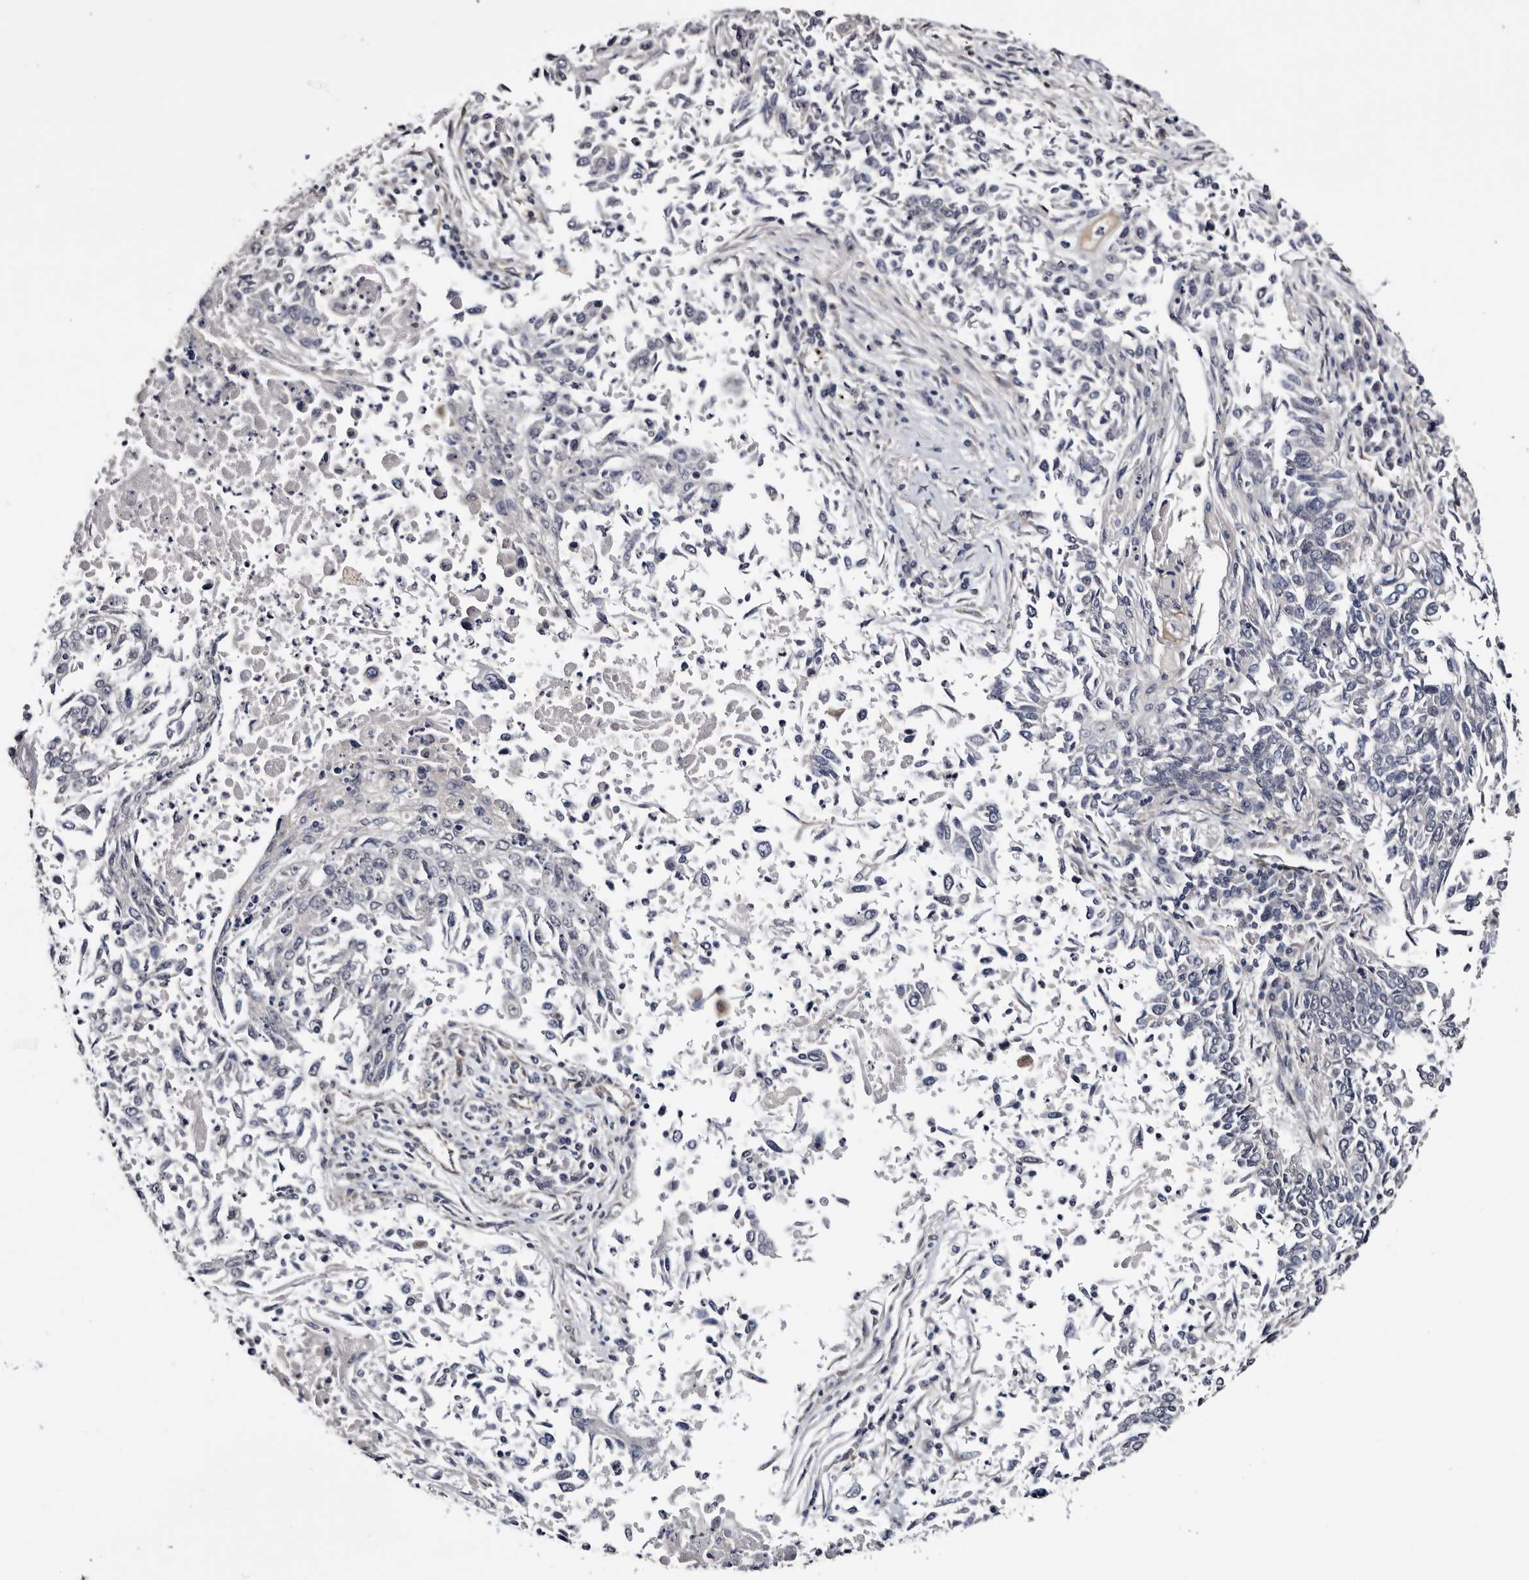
{"staining": {"intensity": "negative", "quantity": "none", "location": "none"}, "tissue": "lung cancer", "cell_type": "Tumor cells", "image_type": "cancer", "snomed": [{"axis": "morphology", "description": "Normal tissue, NOS"}, {"axis": "morphology", "description": "Squamous cell carcinoma, NOS"}, {"axis": "topography", "description": "Cartilage tissue"}, {"axis": "topography", "description": "Bronchus"}, {"axis": "topography", "description": "Lung"}, {"axis": "topography", "description": "Peripheral nerve tissue"}], "caption": "This is an immunohistochemistry (IHC) photomicrograph of lung cancer (squamous cell carcinoma). There is no positivity in tumor cells.", "gene": "ARMCX2", "patient": {"sex": "female", "age": 49}}